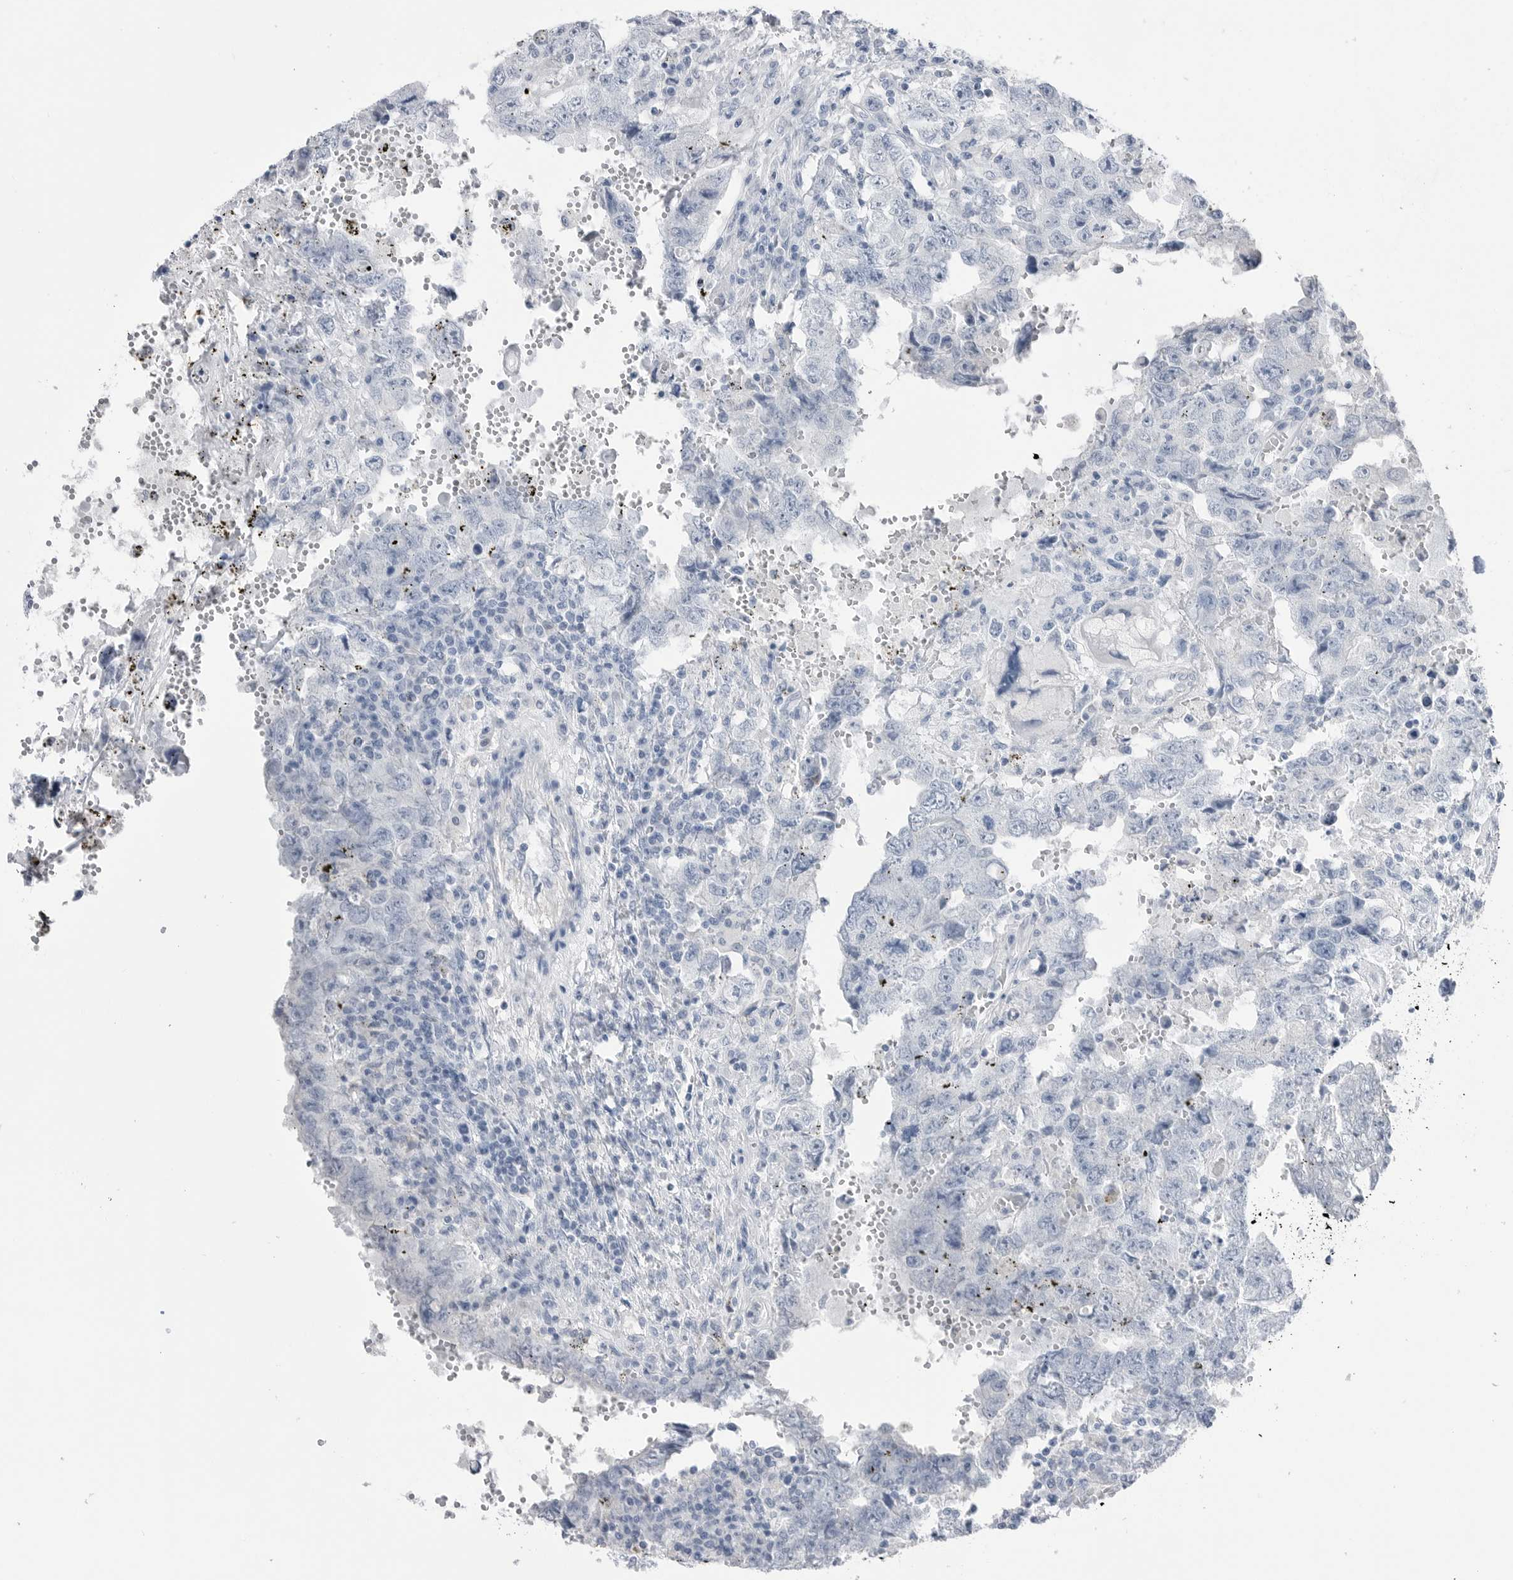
{"staining": {"intensity": "negative", "quantity": "none", "location": "none"}, "tissue": "testis cancer", "cell_type": "Tumor cells", "image_type": "cancer", "snomed": [{"axis": "morphology", "description": "Carcinoma, Embryonal, NOS"}, {"axis": "topography", "description": "Testis"}], "caption": "This is an immunohistochemistry photomicrograph of human embryonal carcinoma (testis). There is no positivity in tumor cells.", "gene": "ABHD12", "patient": {"sex": "male", "age": 26}}